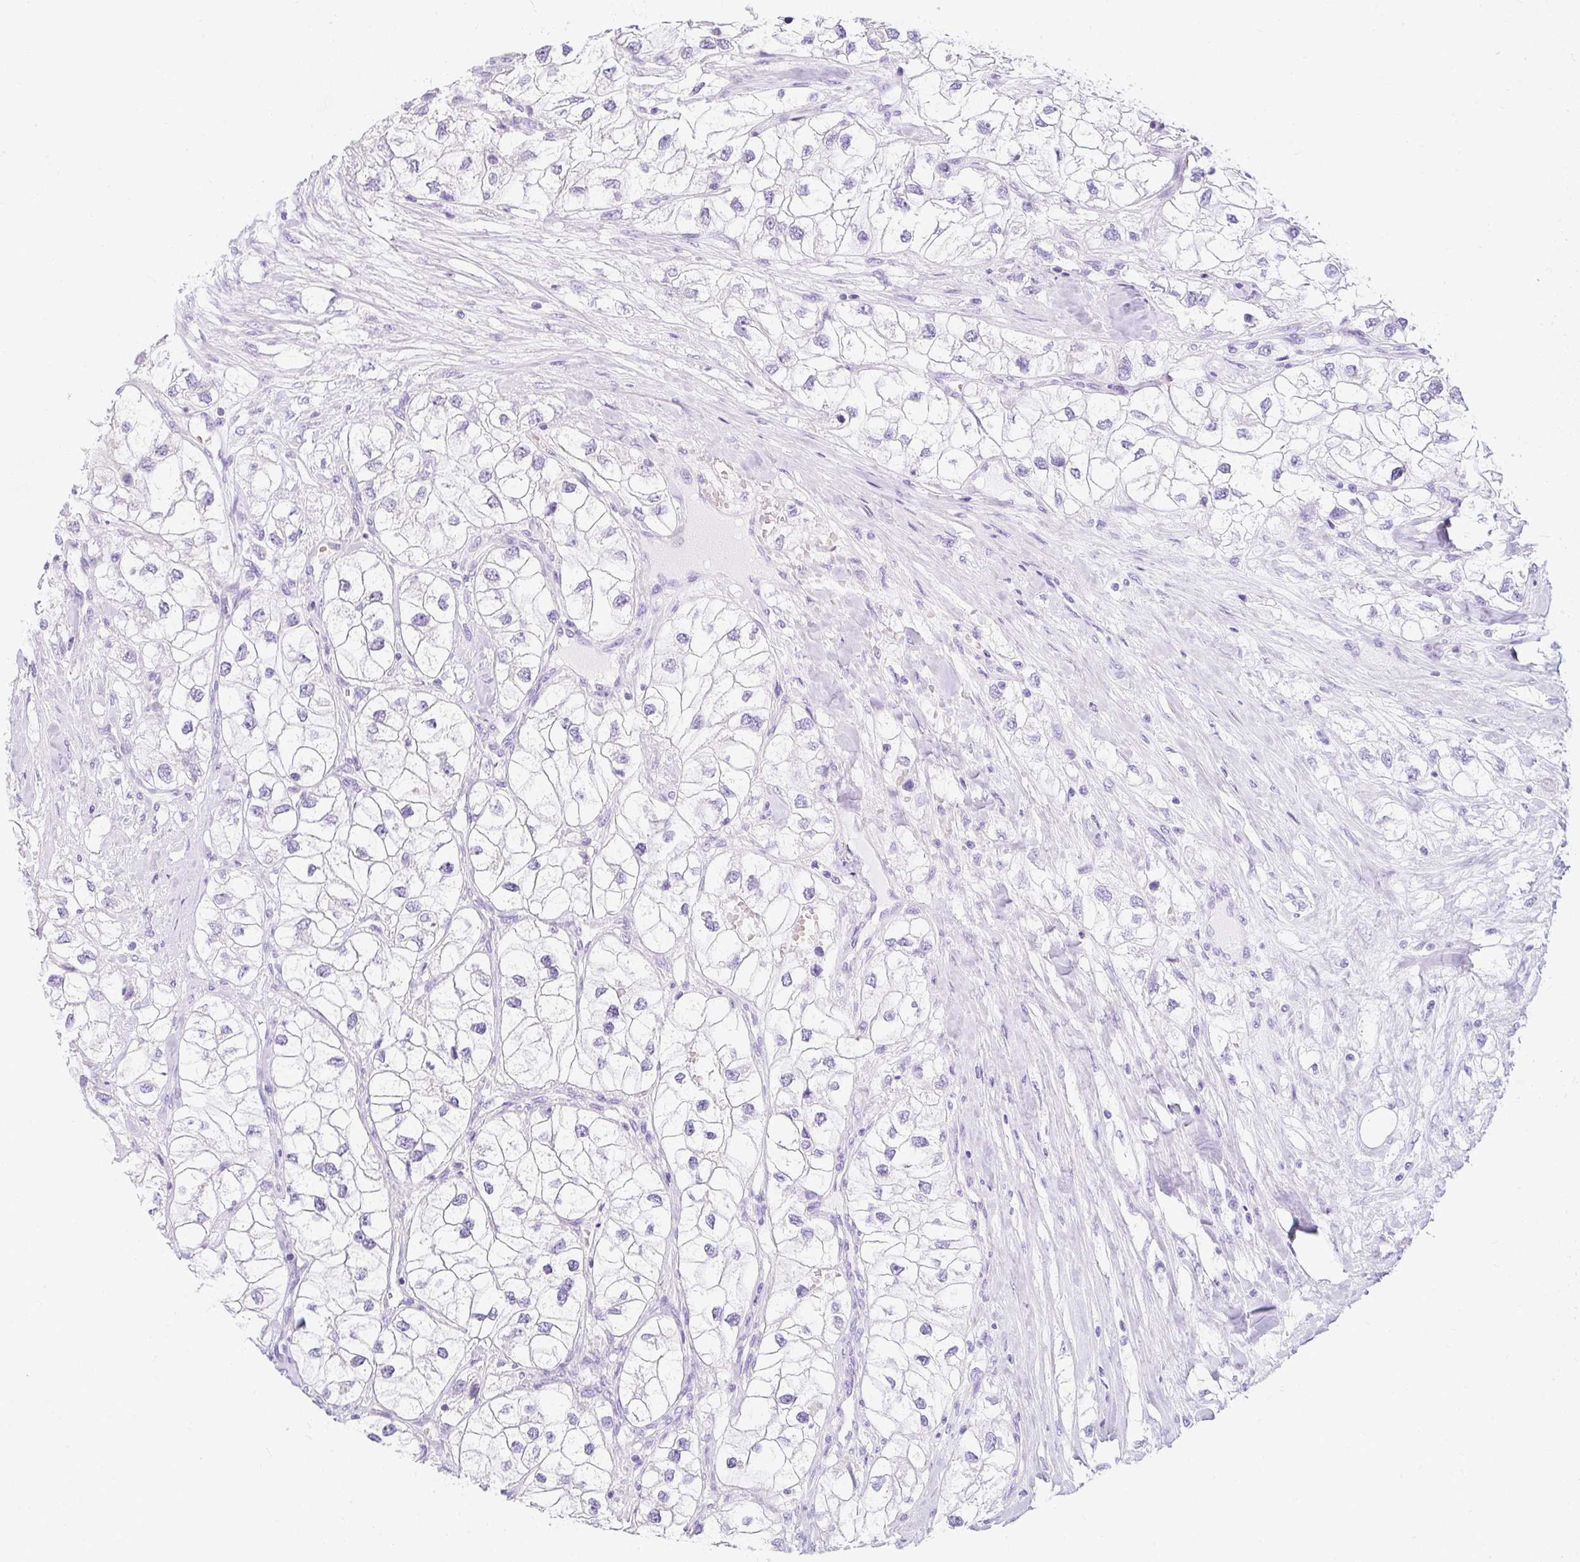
{"staining": {"intensity": "negative", "quantity": "none", "location": "none"}, "tissue": "renal cancer", "cell_type": "Tumor cells", "image_type": "cancer", "snomed": [{"axis": "morphology", "description": "Adenocarcinoma, NOS"}, {"axis": "topography", "description": "Kidney"}], "caption": "Tumor cells are negative for brown protein staining in adenocarcinoma (renal).", "gene": "DTX4", "patient": {"sex": "male", "age": 59}}